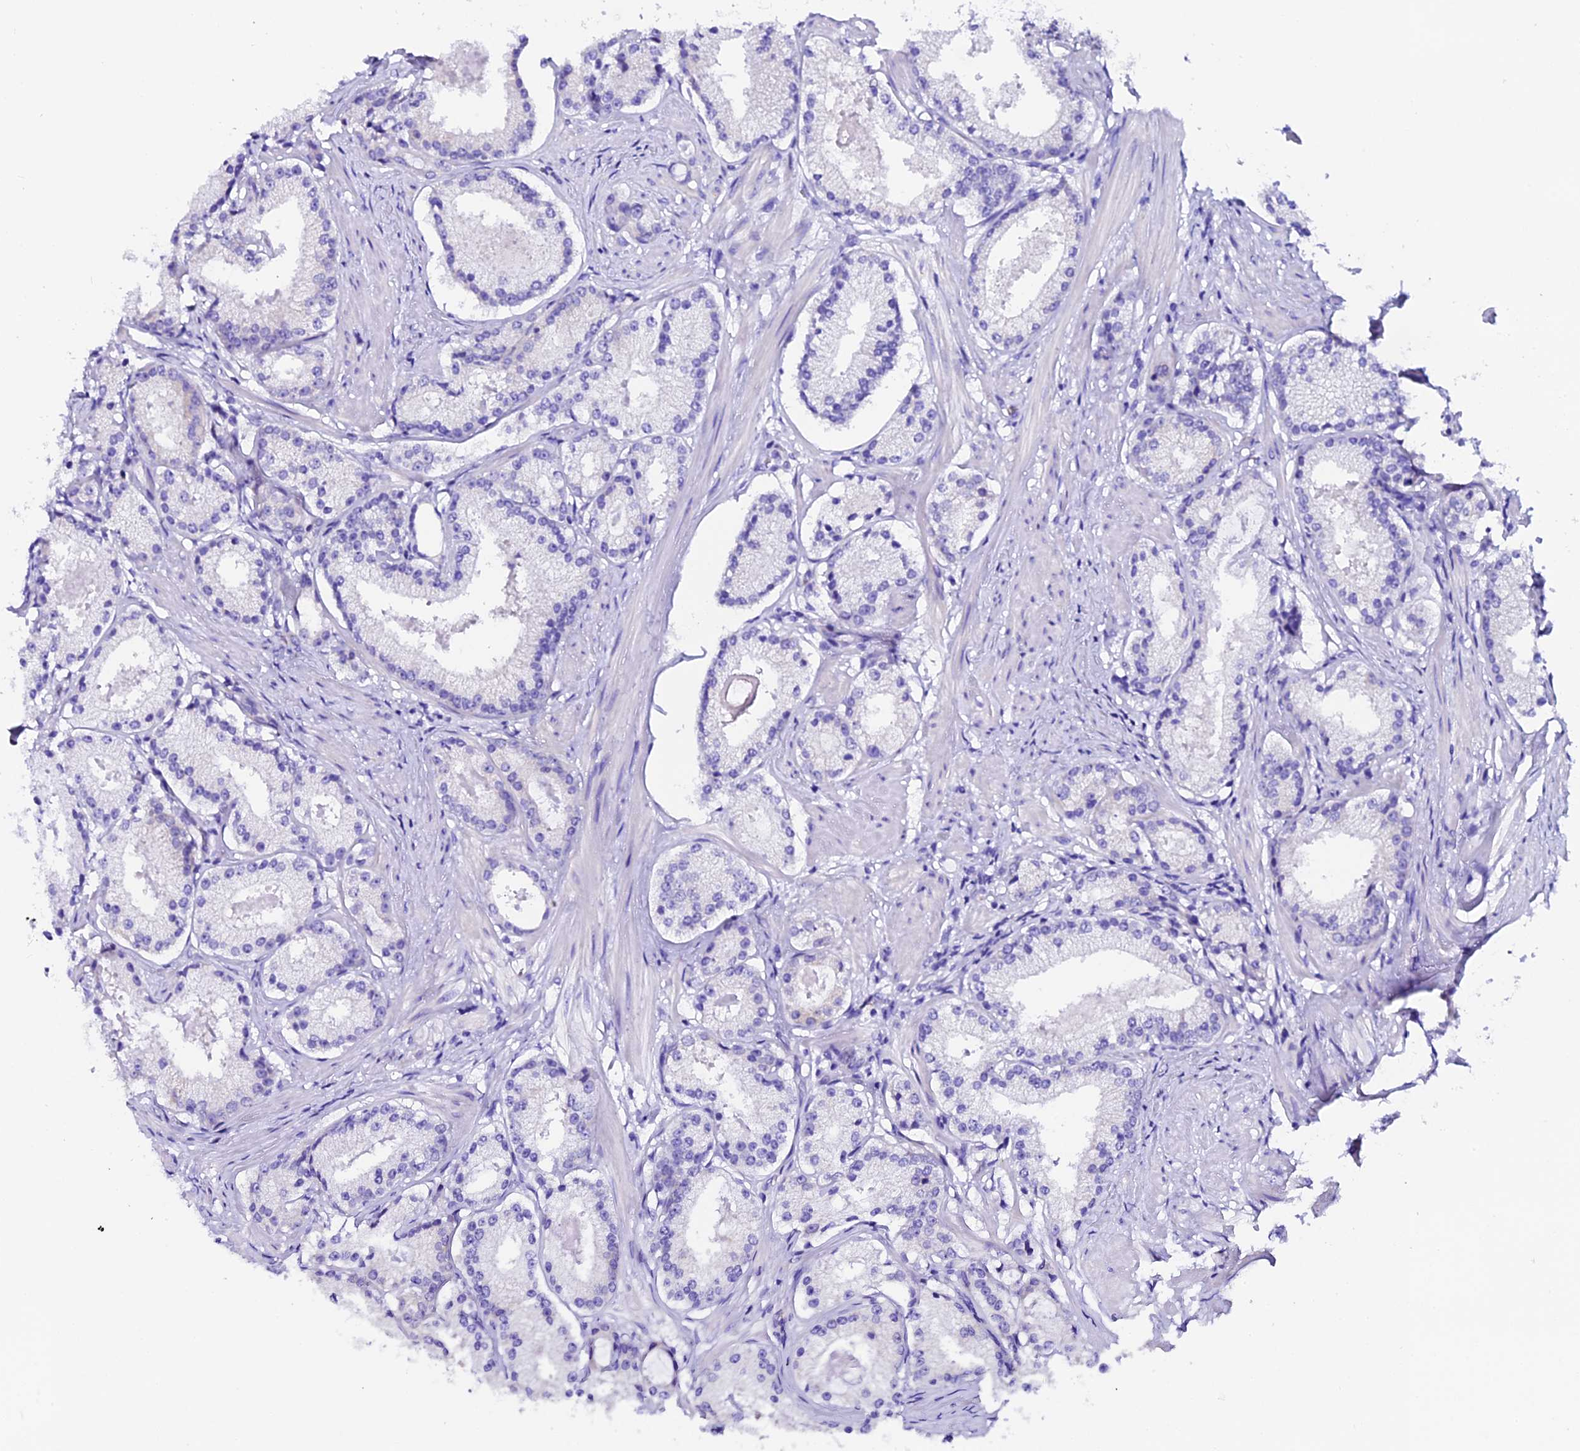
{"staining": {"intensity": "negative", "quantity": "none", "location": "none"}, "tissue": "prostate cancer", "cell_type": "Tumor cells", "image_type": "cancer", "snomed": [{"axis": "morphology", "description": "Adenocarcinoma, Low grade"}, {"axis": "topography", "description": "Prostate"}], "caption": "Prostate cancer (low-grade adenocarcinoma) was stained to show a protein in brown. There is no significant positivity in tumor cells.", "gene": "COMTD1", "patient": {"sex": "male", "age": 57}}